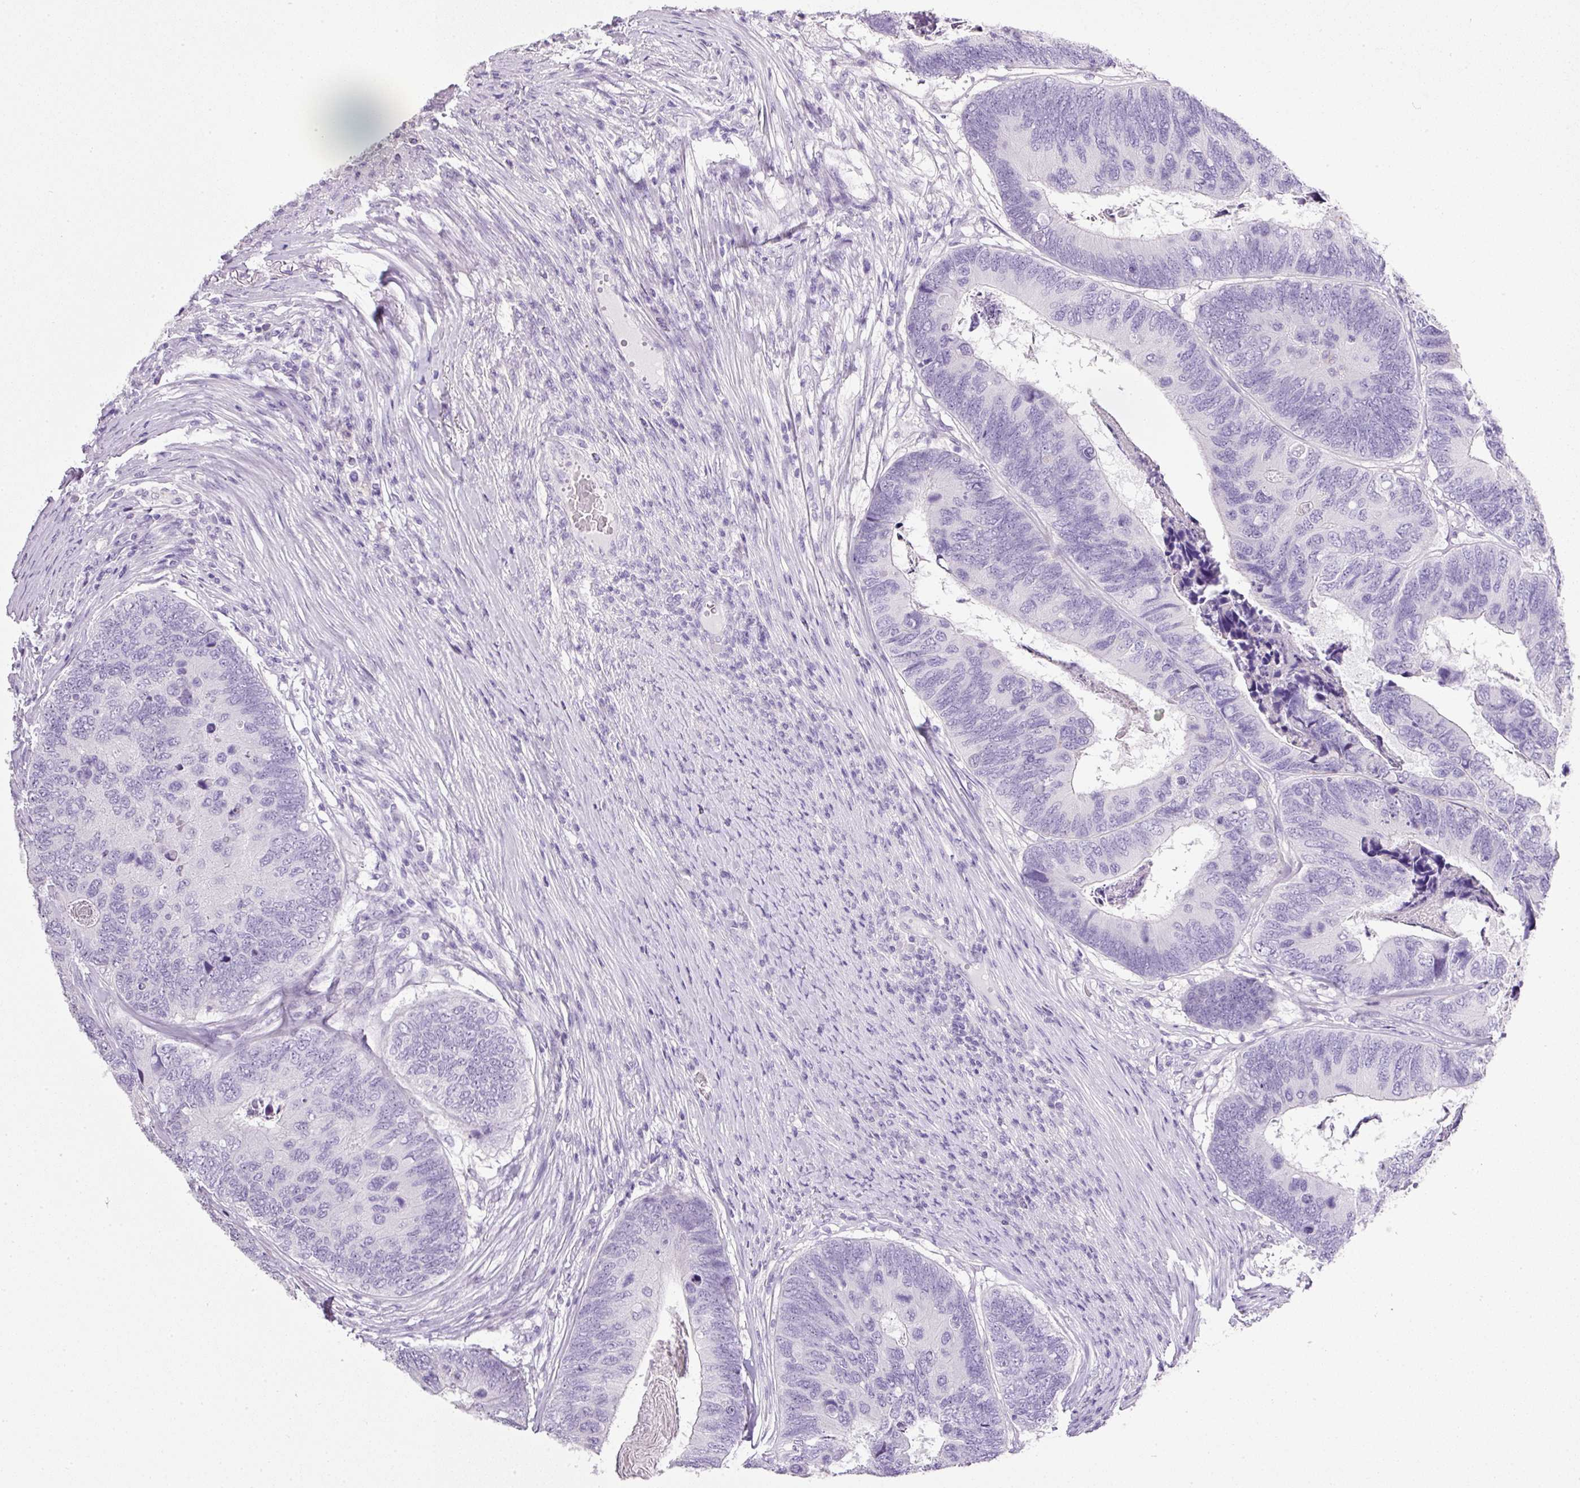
{"staining": {"intensity": "negative", "quantity": "none", "location": "none"}, "tissue": "colorectal cancer", "cell_type": "Tumor cells", "image_type": "cancer", "snomed": [{"axis": "morphology", "description": "Adenocarcinoma, NOS"}, {"axis": "topography", "description": "Colon"}], "caption": "Immunohistochemistry histopathology image of adenocarcinoma (colorectal) stained for a protein (brown), which reveals no positivity in tumor cells.", "gene": "BSND", "patient": {"sex": "female", "age": 67}}